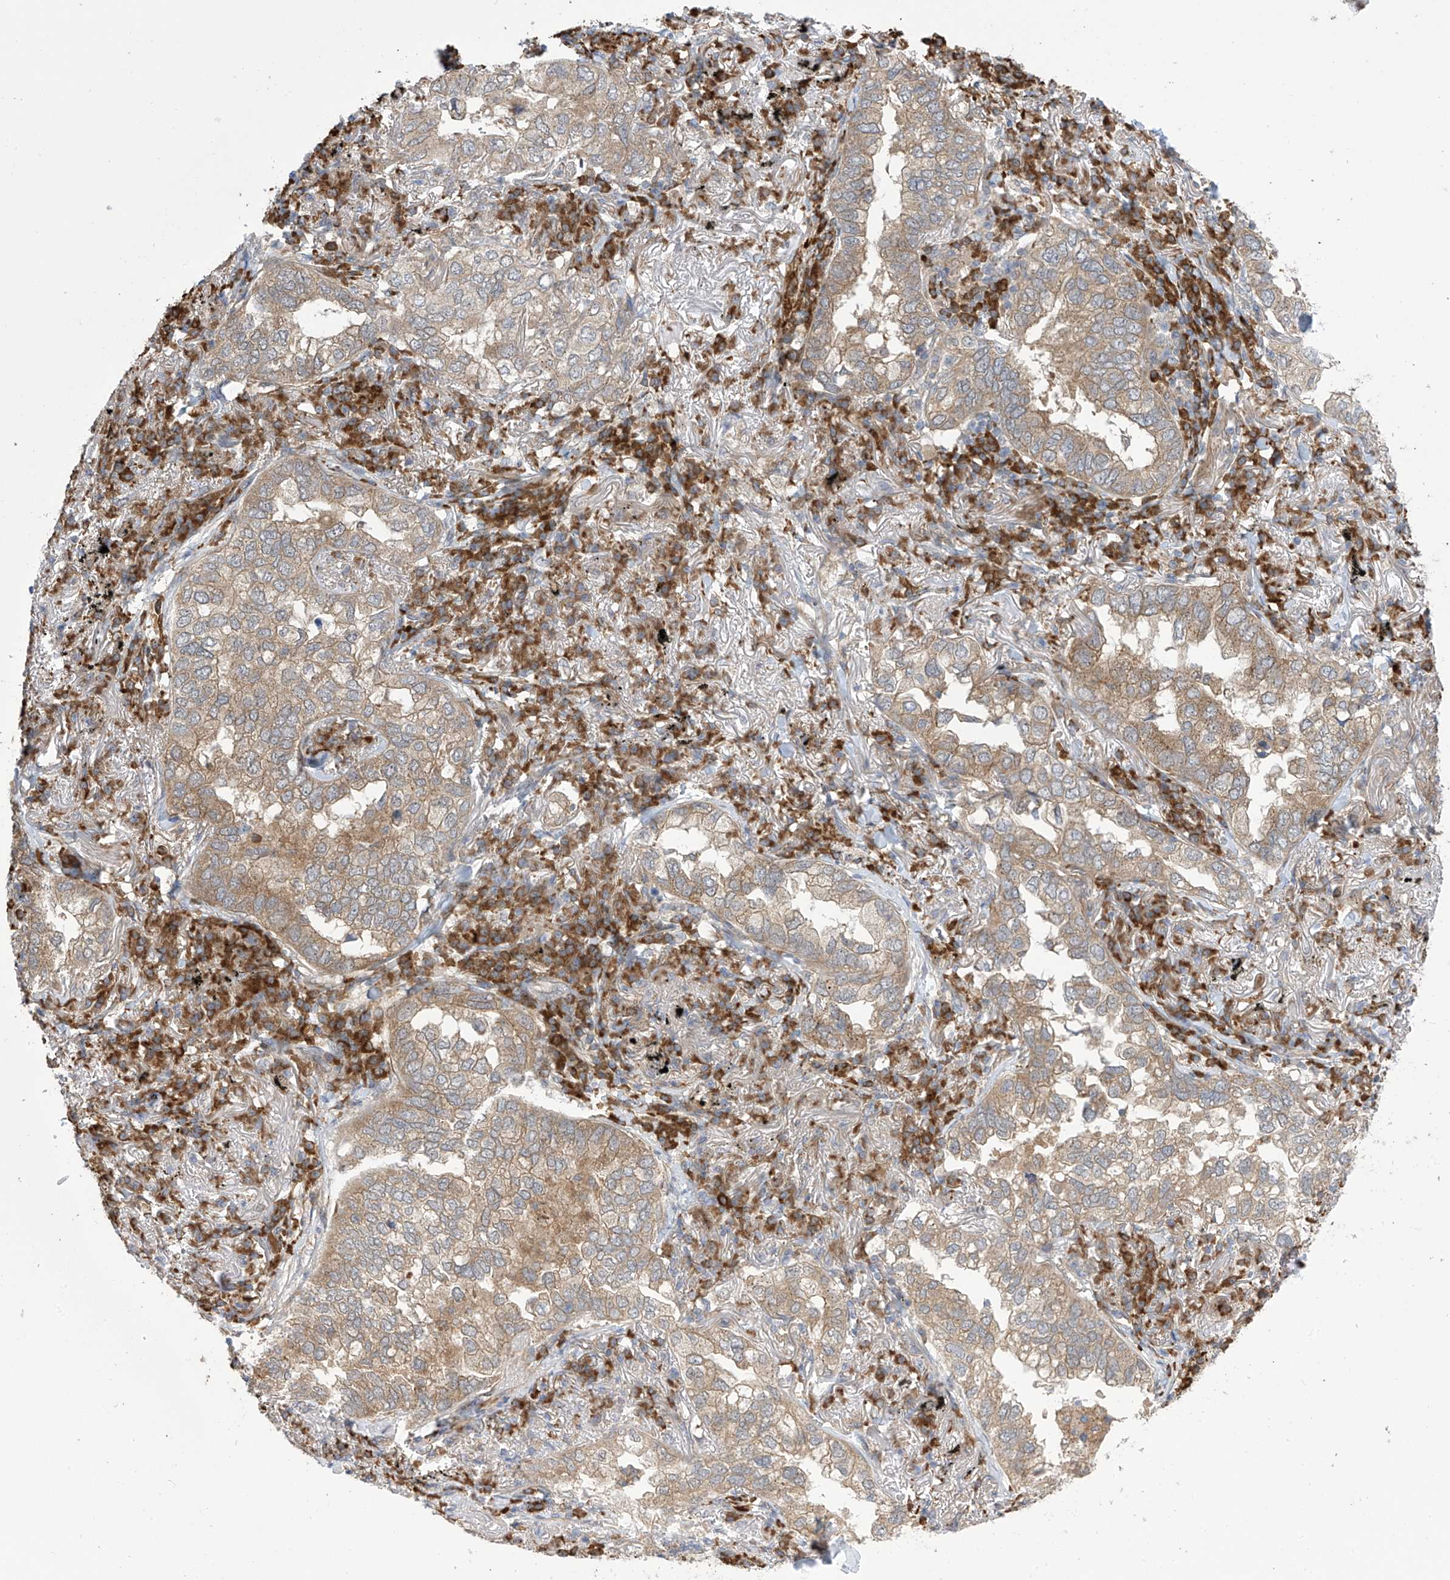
{"staining": {"intensity": "weak", "quantity": "25%-75%", "location": "cytoplasmic/membranous"}, "tissue": "lung cancer", "cell_type": "Tumor cells", "image_type": "cancer", "snomed": [{"axis": "morphology", "description": "Adenocarcinoma, NOS"}, {"axis": "topography", "description": "Lung"}], "caption": "Immunohistochemistry (IHC) histopathology image of neoplastic tissue: human lung cancer stained using immunohistochemistry shows low levels of weak protein expression localized specifically in the cytoplasmic/membranous of tumor cells, appearing as a cytoplasmic/membranous brown color.", "gene": "KIAA1522", "patient": {"sex": "male", "age": 65}}